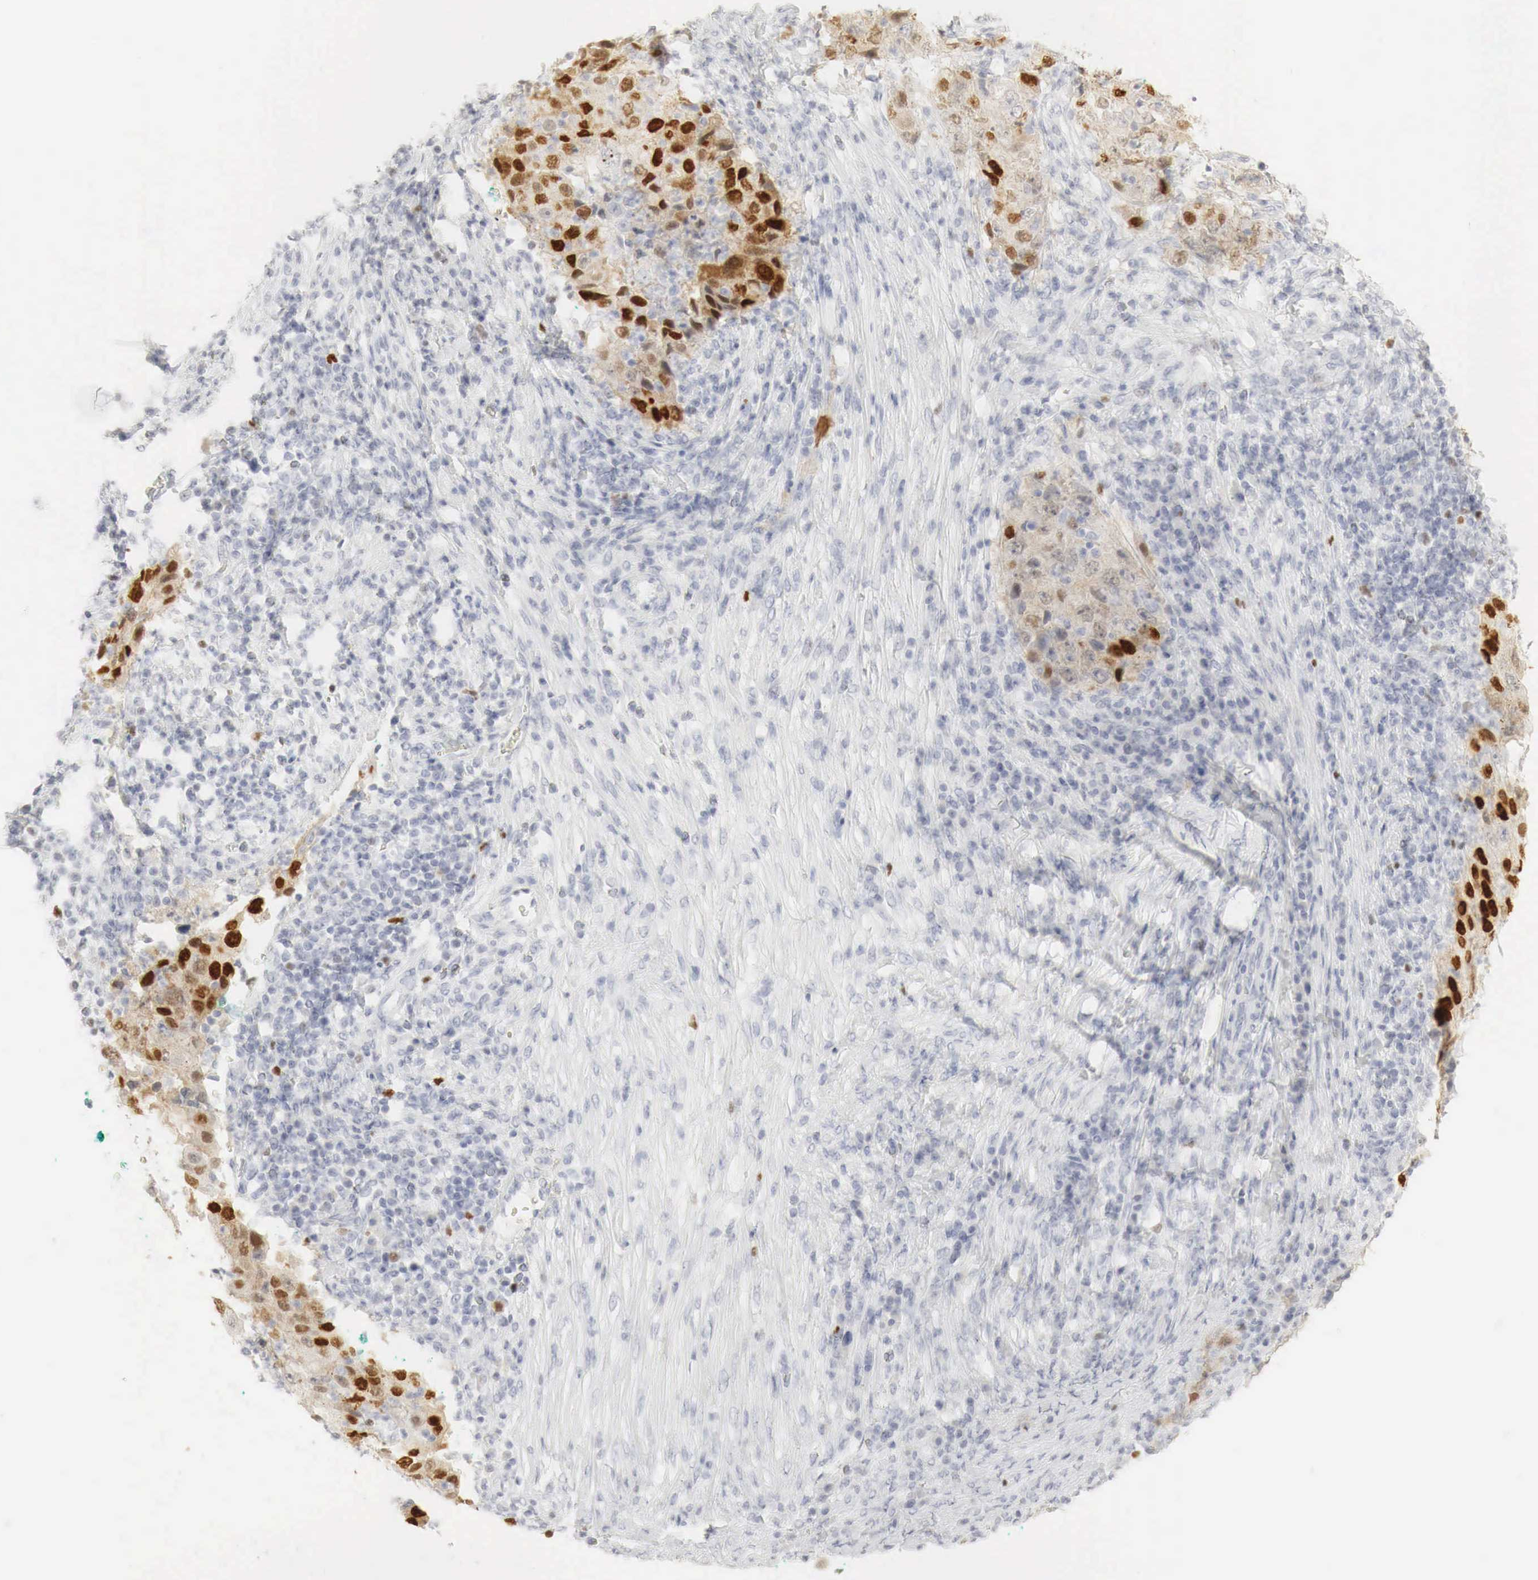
{"staining": {"intensity": "strong", "quantity": "25%-75%", "location": "nuclear"}, "tissue": "lung cancer", "cell_type": "Tumor cells", "image_type": "cancer", "snomed": [{"axis": "morphology", "description": "Squamous cell carcinoma, NOS"}, {"axis": "topography", "description": "Lung"}], "caption": "The immunohistochemical stain labels strong nuclear expression in tumor cells of lung cancer tissue.", "gene": "TP63", "patient": {"sex": "male", "age": 64}}